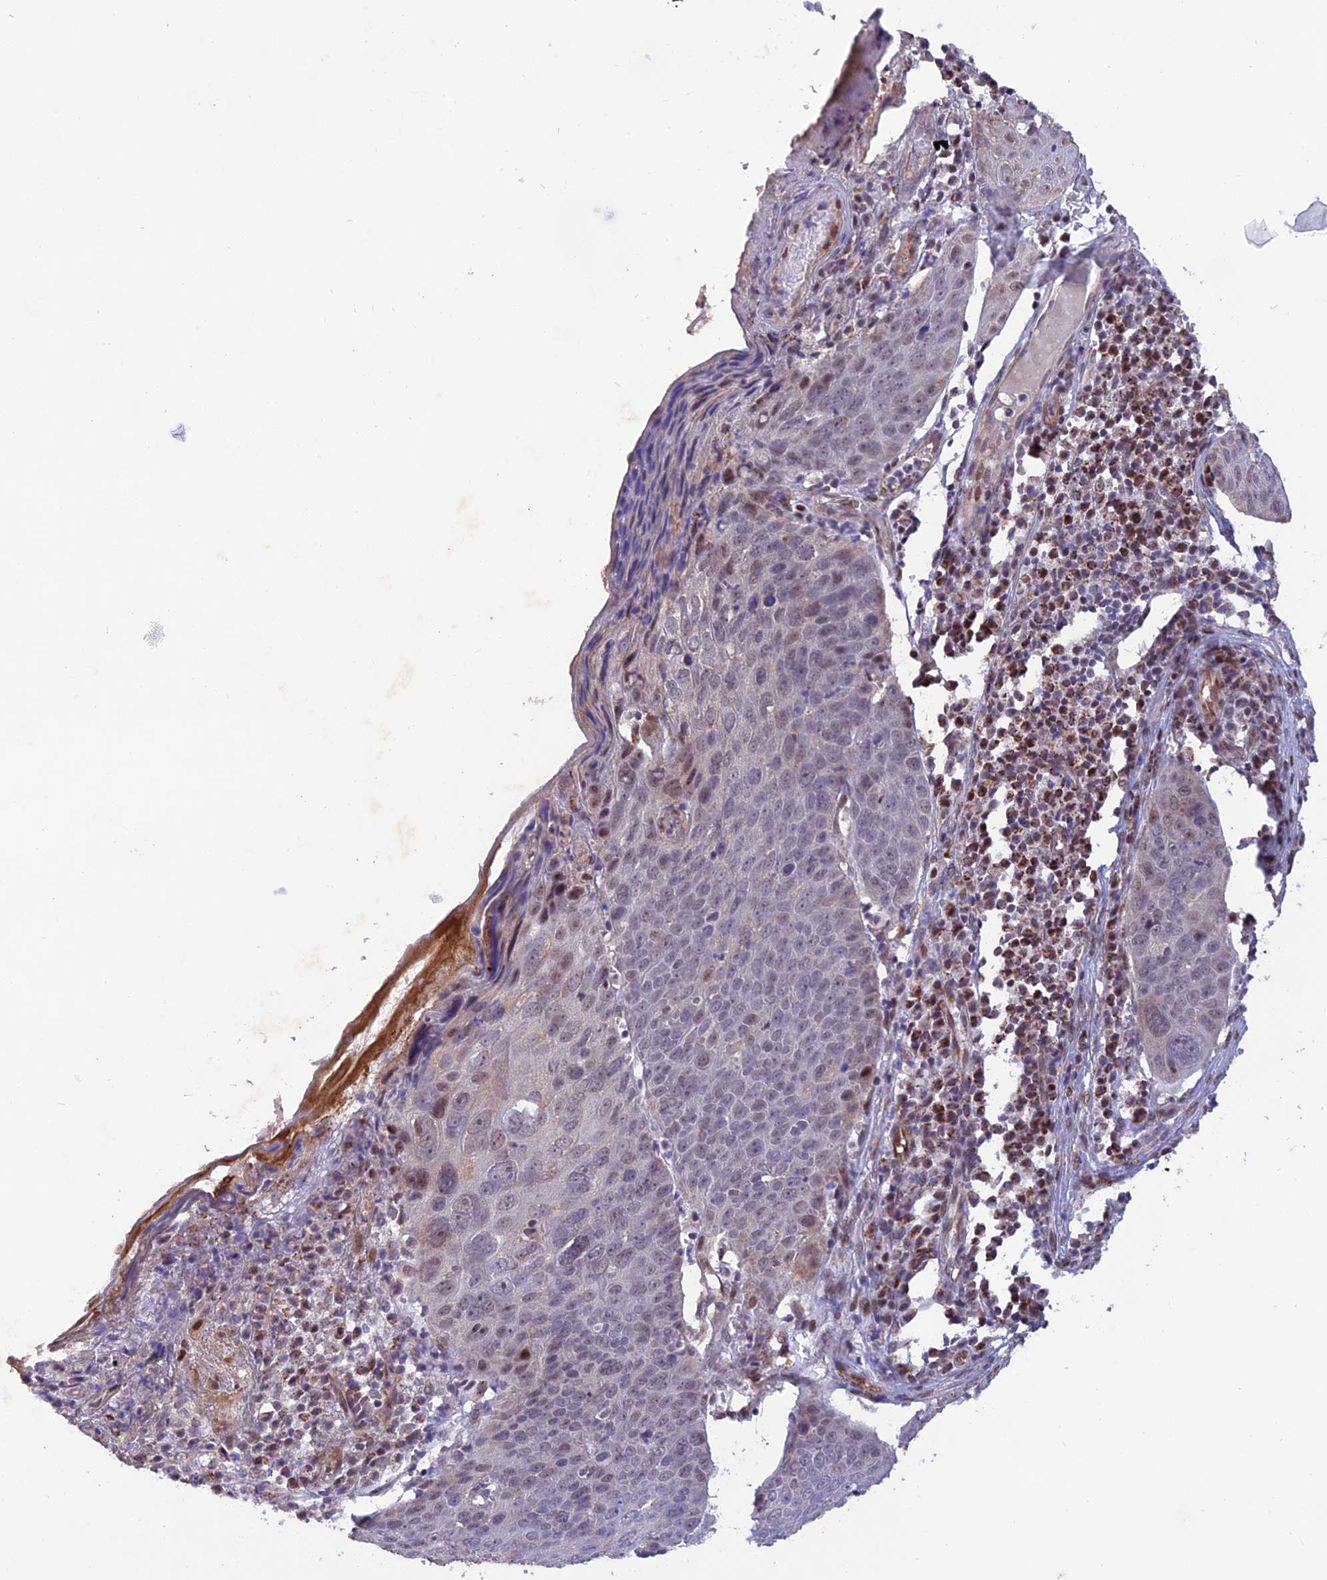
{"staining": {"intensity": "negative", "quantity": "none", "location": "none"}, "tissue": "skin cancer", "cell_type": "Tumor cells", "image_type": "cancer", "snomed": [{"axis": "morphology", "description": "Squamous cell carcinoma, NOS"}, {"axis": "topography", "description": "Skin"}], "caption": "Immunohistochemistry image of skin cancer (squamous cell carcinoma) stained for a protein (brown), which displays no positivity in tumor cells.", "gene": "WDR55", "patient": {"sex": "male", "age": 71}}